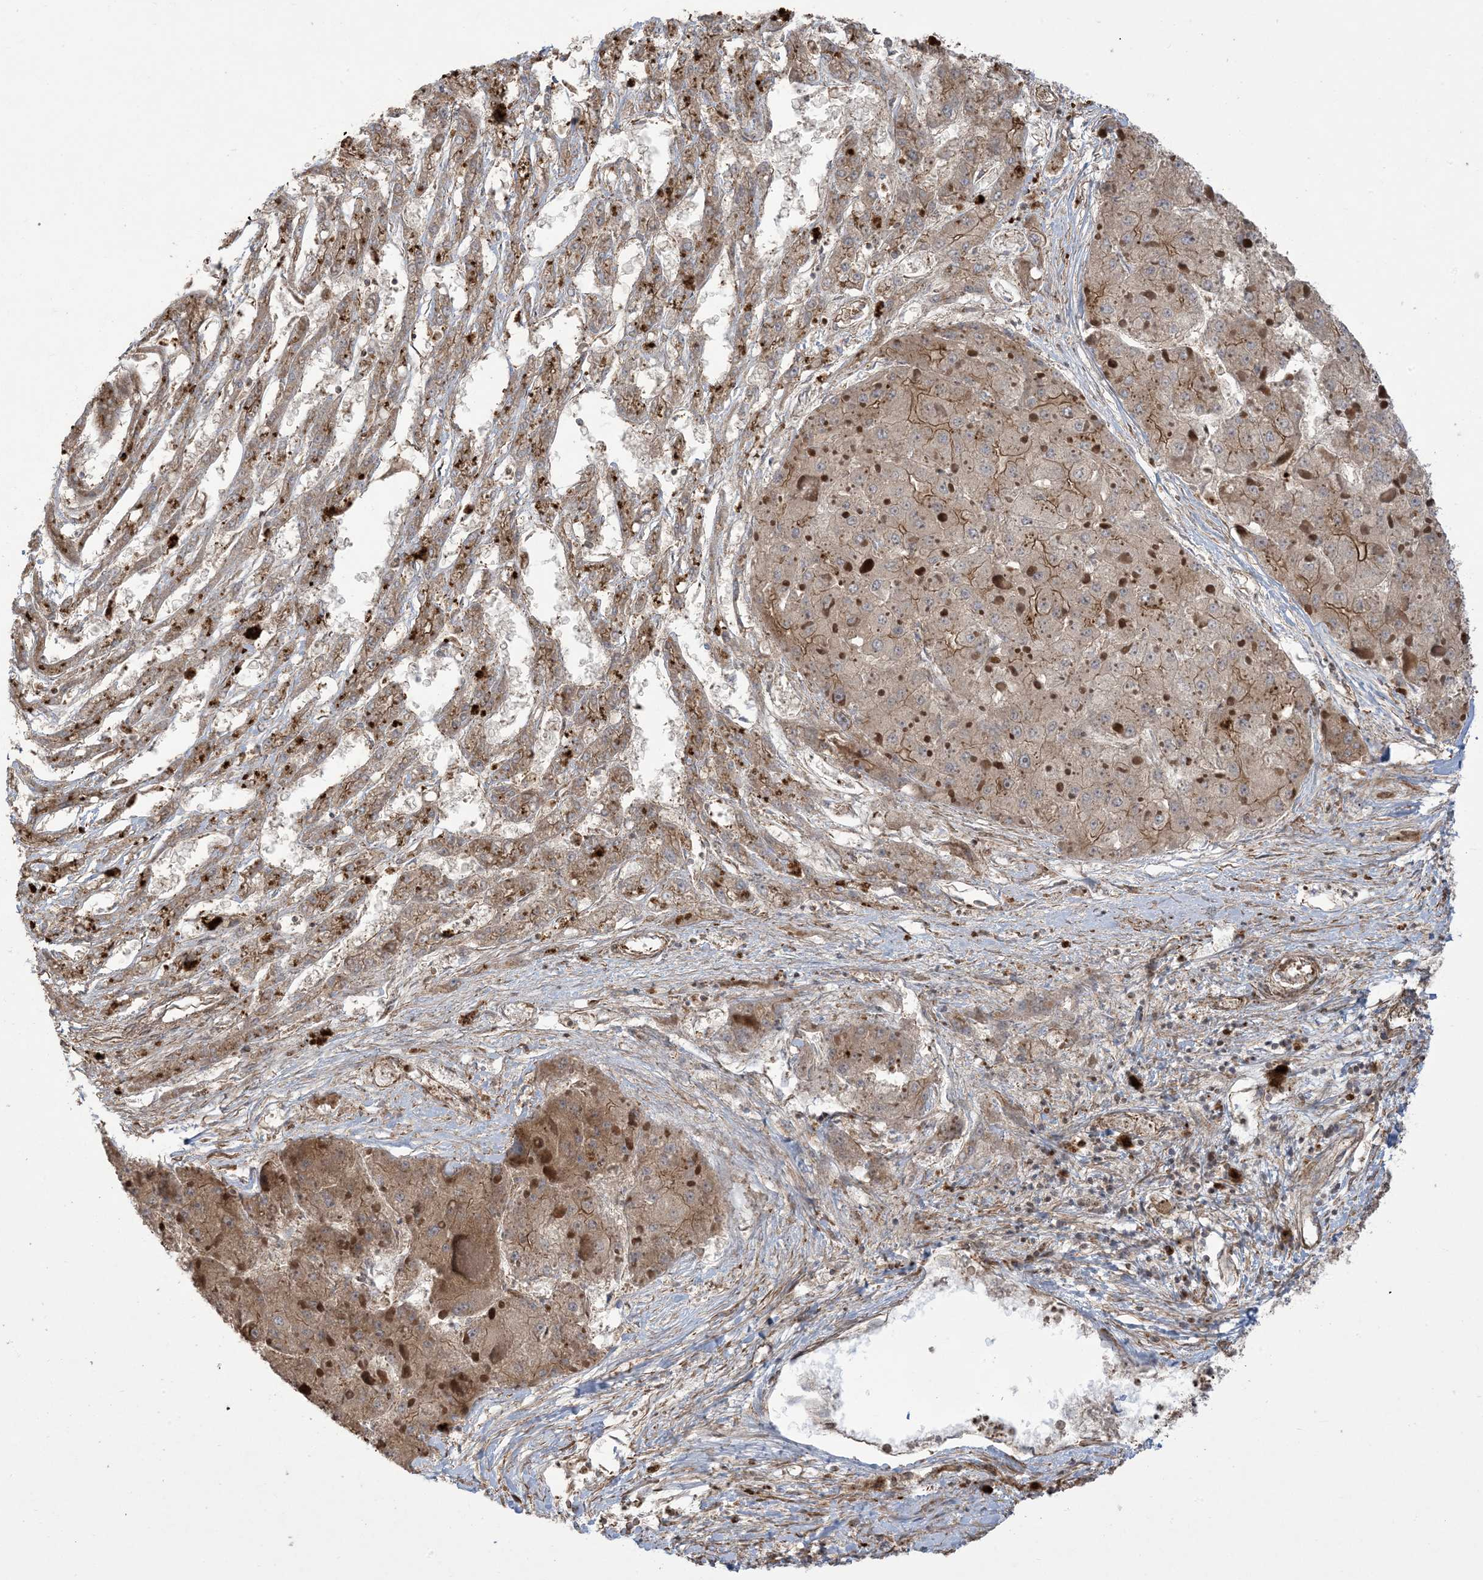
{"staining": {"intensity": "moderate", "quantity": ">75%", "location": "cytoplasmic/membranous"}, "tissue": "liver cancer", "cell_type": "Tumor cells", "image_type": "cancer", "snomed": [{"axis": "morphology", "description": "Carcinoma, Hepatocellular, NOS"}, {"axis": "topography", "description": "Liver"}], "caption": "This photomicrograph reveals liver cancer stained with IHC to label a protein in brown. The cytoplasmic/membranous of tumor cells show moderate positivity for the protein. Nuclei are counter-stained blue.", "gene": "KLHL18", "patient": {"sex": "female", "age": 73}}